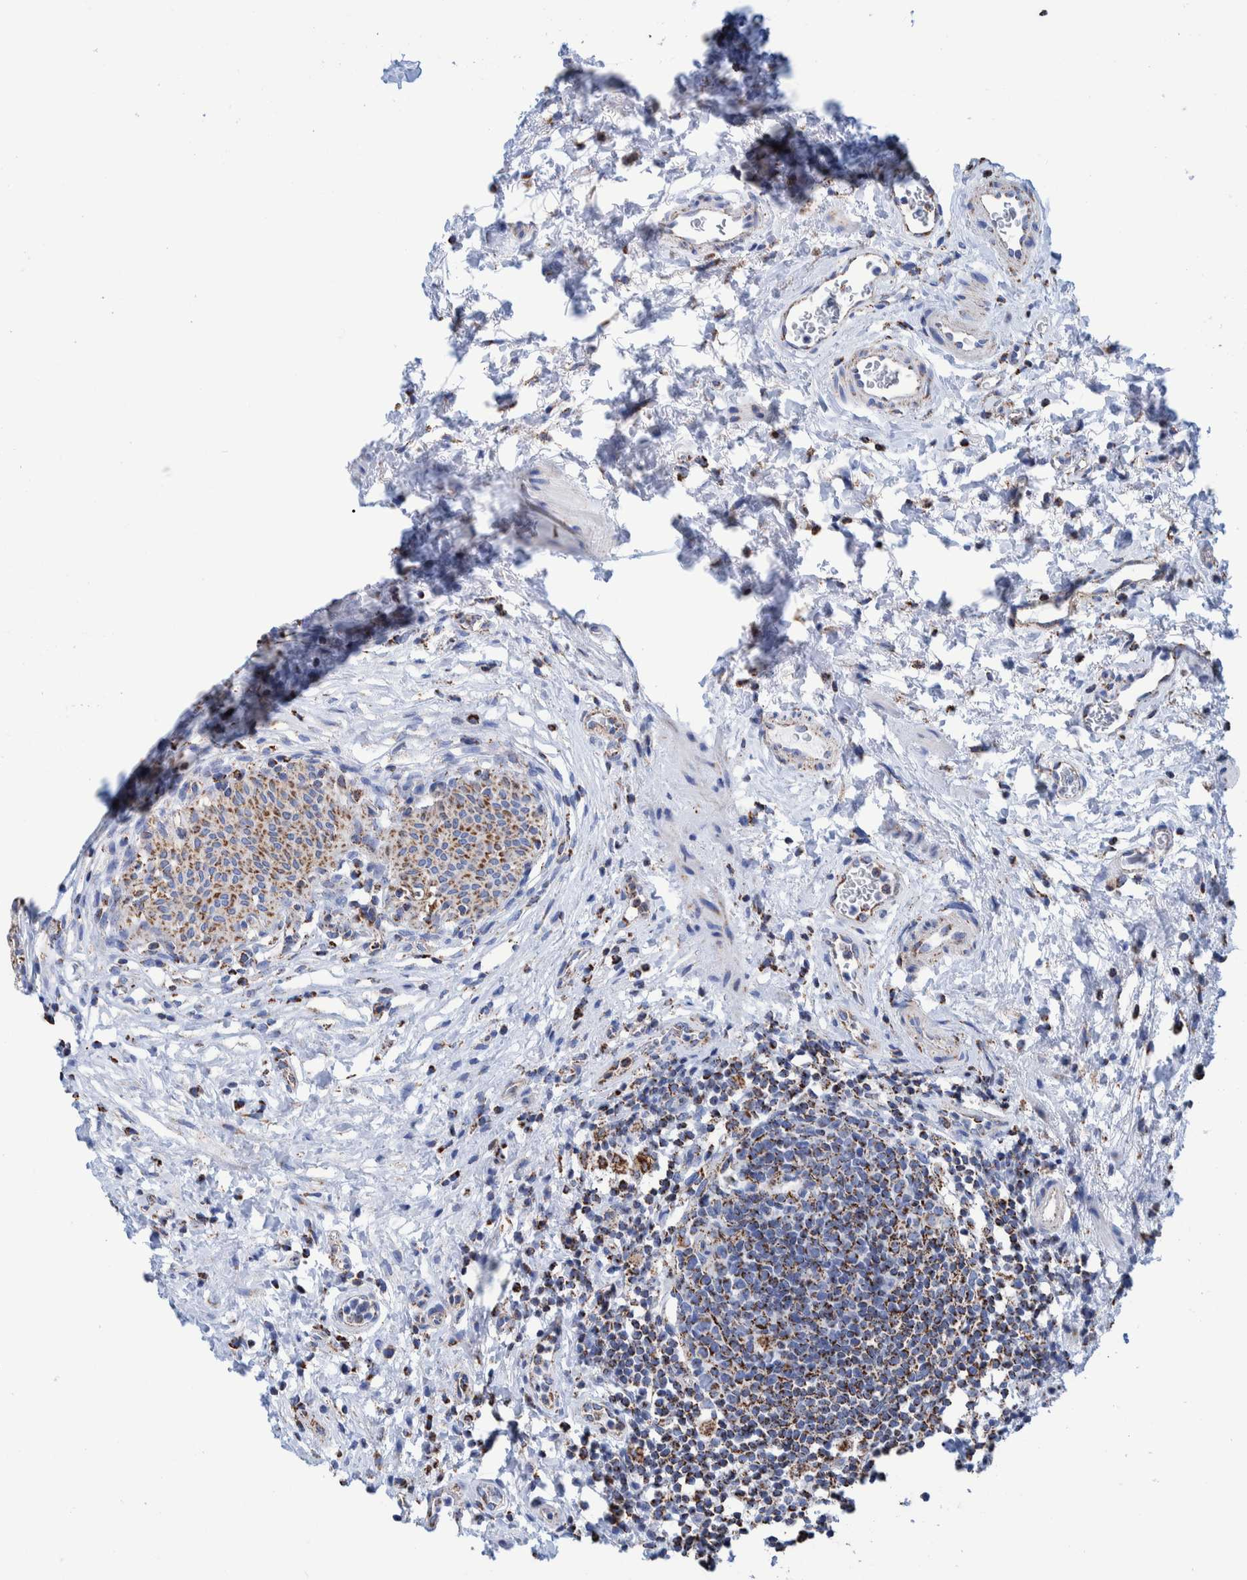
{"staining": {"intensity": "moderate", "quantity": ">75%", "location": "cytoplasmic/membranous"}, "tissue": "urothelial cancer", "cell_type": "Tumor cells", "image_type": "cancer", "snomed": [{"axis": "morphology", "description": "Normal tissue, NOS"}, {"axis": "morphology", "description": "Urothelial carcinoma, Low grade"}, {"axis": "topography", "description": "Smooth muscle"}, {"axis": "topography", "description": "Urinary bladder"}], "caption": "Immunohistochemical staining of urothelial carcinoma (low-grade) exhibits medium levels of moderate cytoplasmic/membranous staining in about >75% of tumor cells.", "gene": "DECR1", "patient": {"sex": "male", "age": 60}}